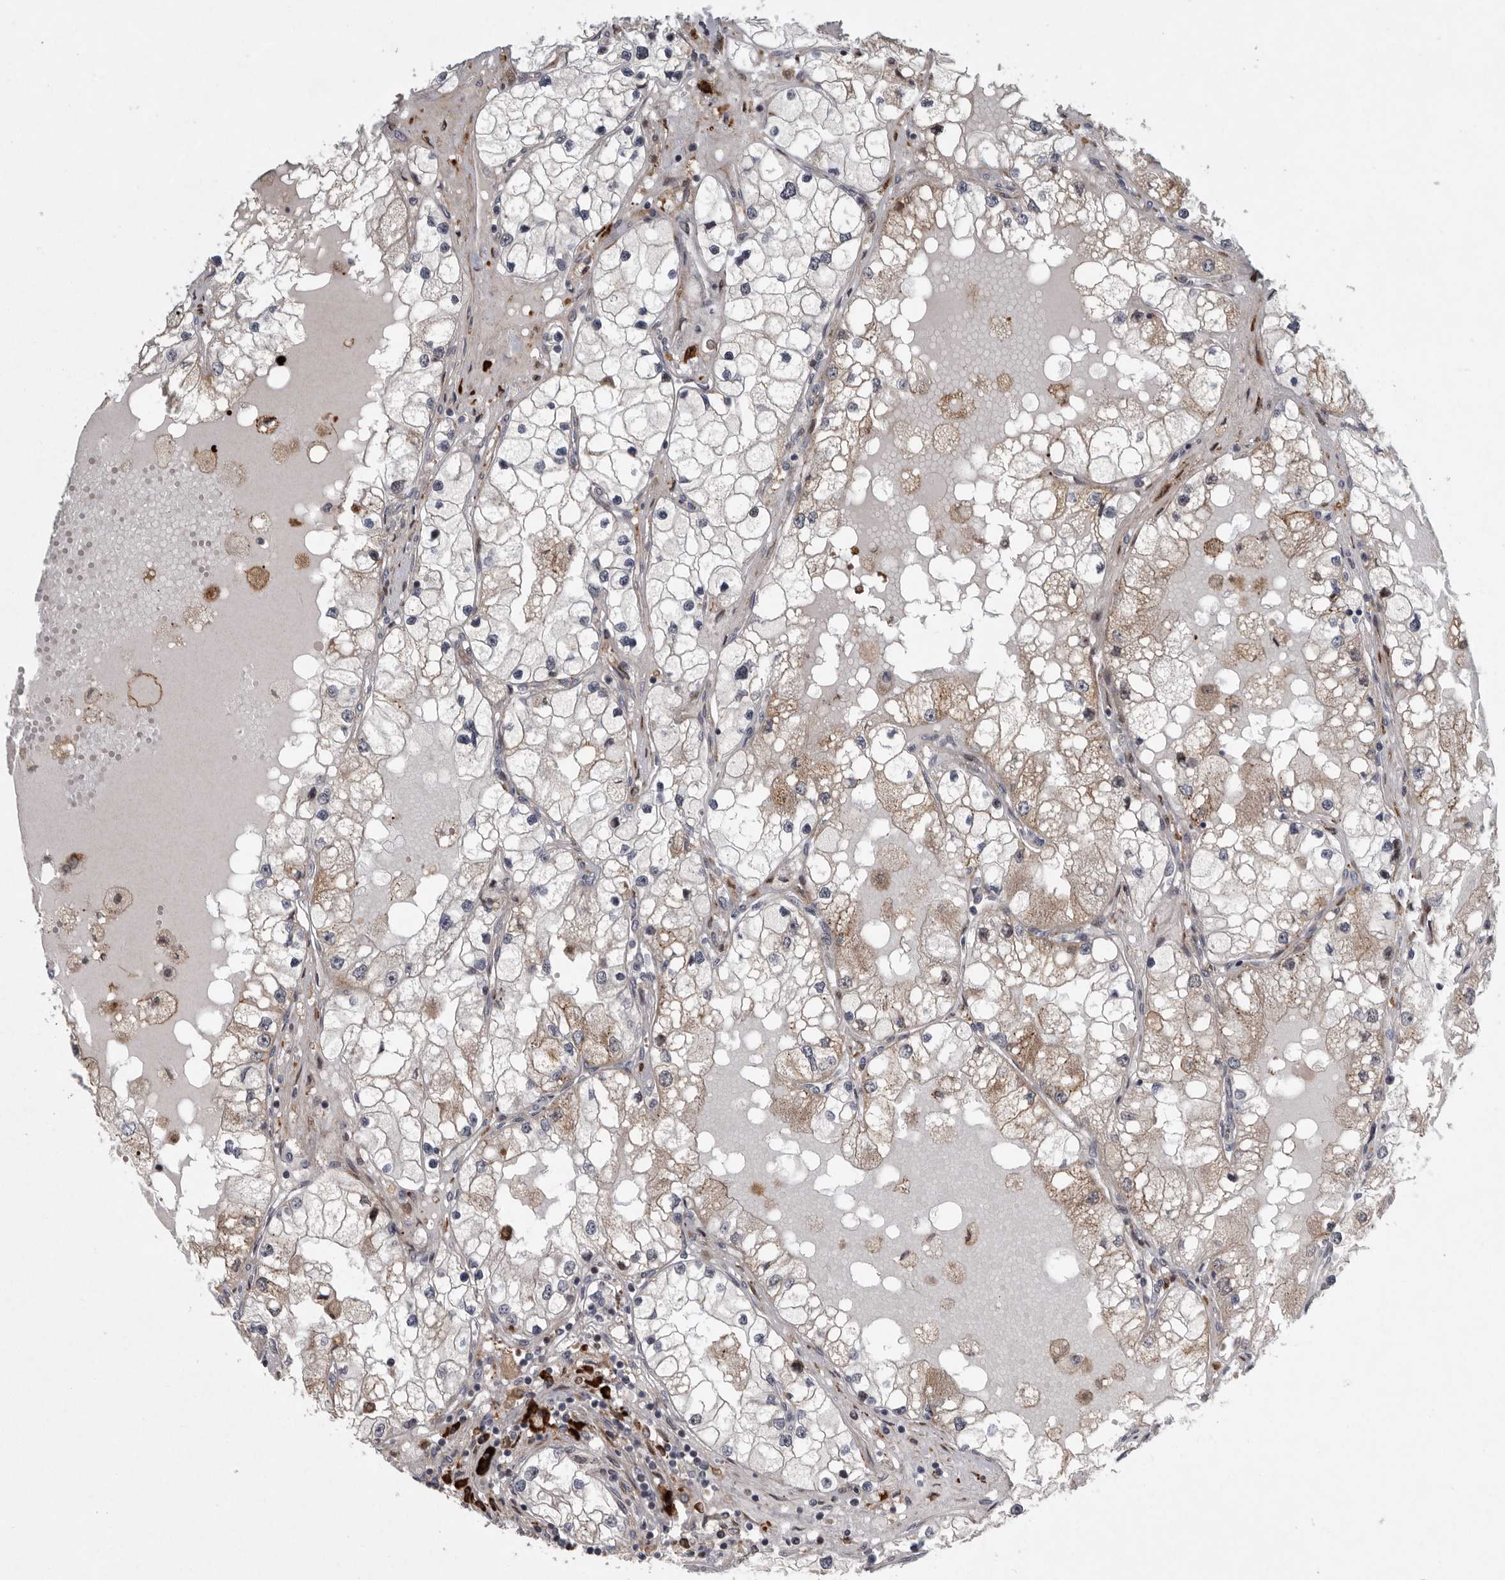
{"staining": {"intensity": "weak", "quantity": ">75%", "location": "cytoplasmic/membranous"}, "tissue": "renal cancer", "cell_type": "Tumor cells", "image_type": "cancer", "snomed": [{"axis": "morphology", "description": "Adenocarcinoma, NOS"}, {"axis": "topography", "description": "Kidney"}], "caption": "Immunohistochemistry histopathology image of human renal cancer stained for a protein (brown), which reveals low levels of weak cytoplasmic/membranous expression in approximately >75% of tumor cells.", "gene": "MPDZ", "patient": {"sex": "male", "age": 68}}